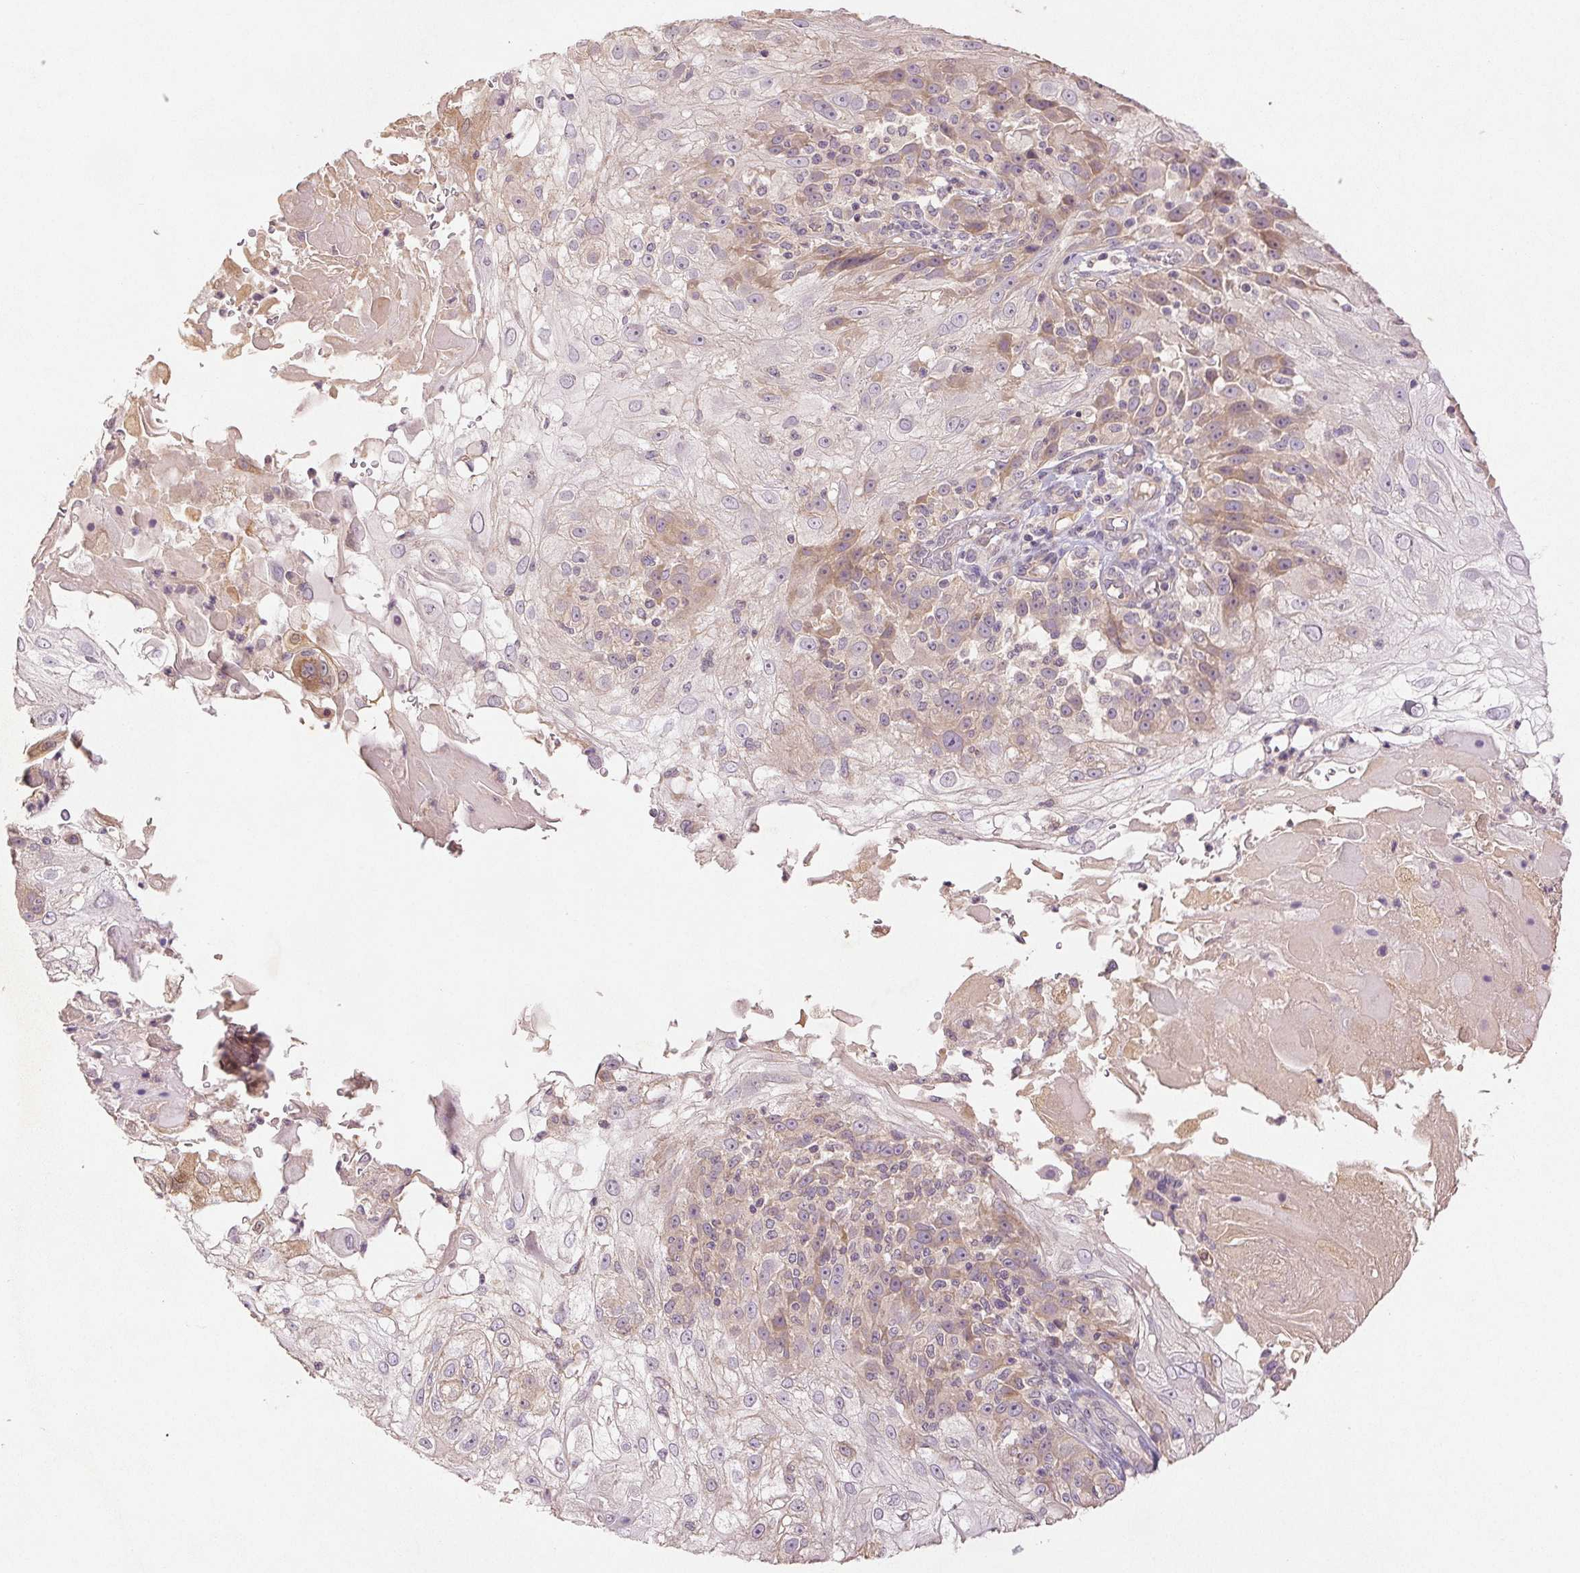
{"staining": {"intensity": "weak", "quantity": "<25%", "location": "cytoplasmic/membranous"}, "tissue": "skin cancer", "cell_type": "Tumor cells", "image_type": "cancer", "snomed": [{"axis": "morphology", "description": "Normal tissue, NOS"}, {"axis": "morphology", "description": "Squamous cell carcinoma, NOS"}, {"axis": "topography", "description": "Skin"}], "caption": "Squamous cell carcinoma (skin) was stained to show a protein in brown. There is no significant staining in tumor cells. (DAB (3,3'-diaminobenzidine) immunohistochemistry (IHC) with hematoxylin counter stain).", "gene": "YIF1B", "patient": {"sex": "female", "age": 83}}